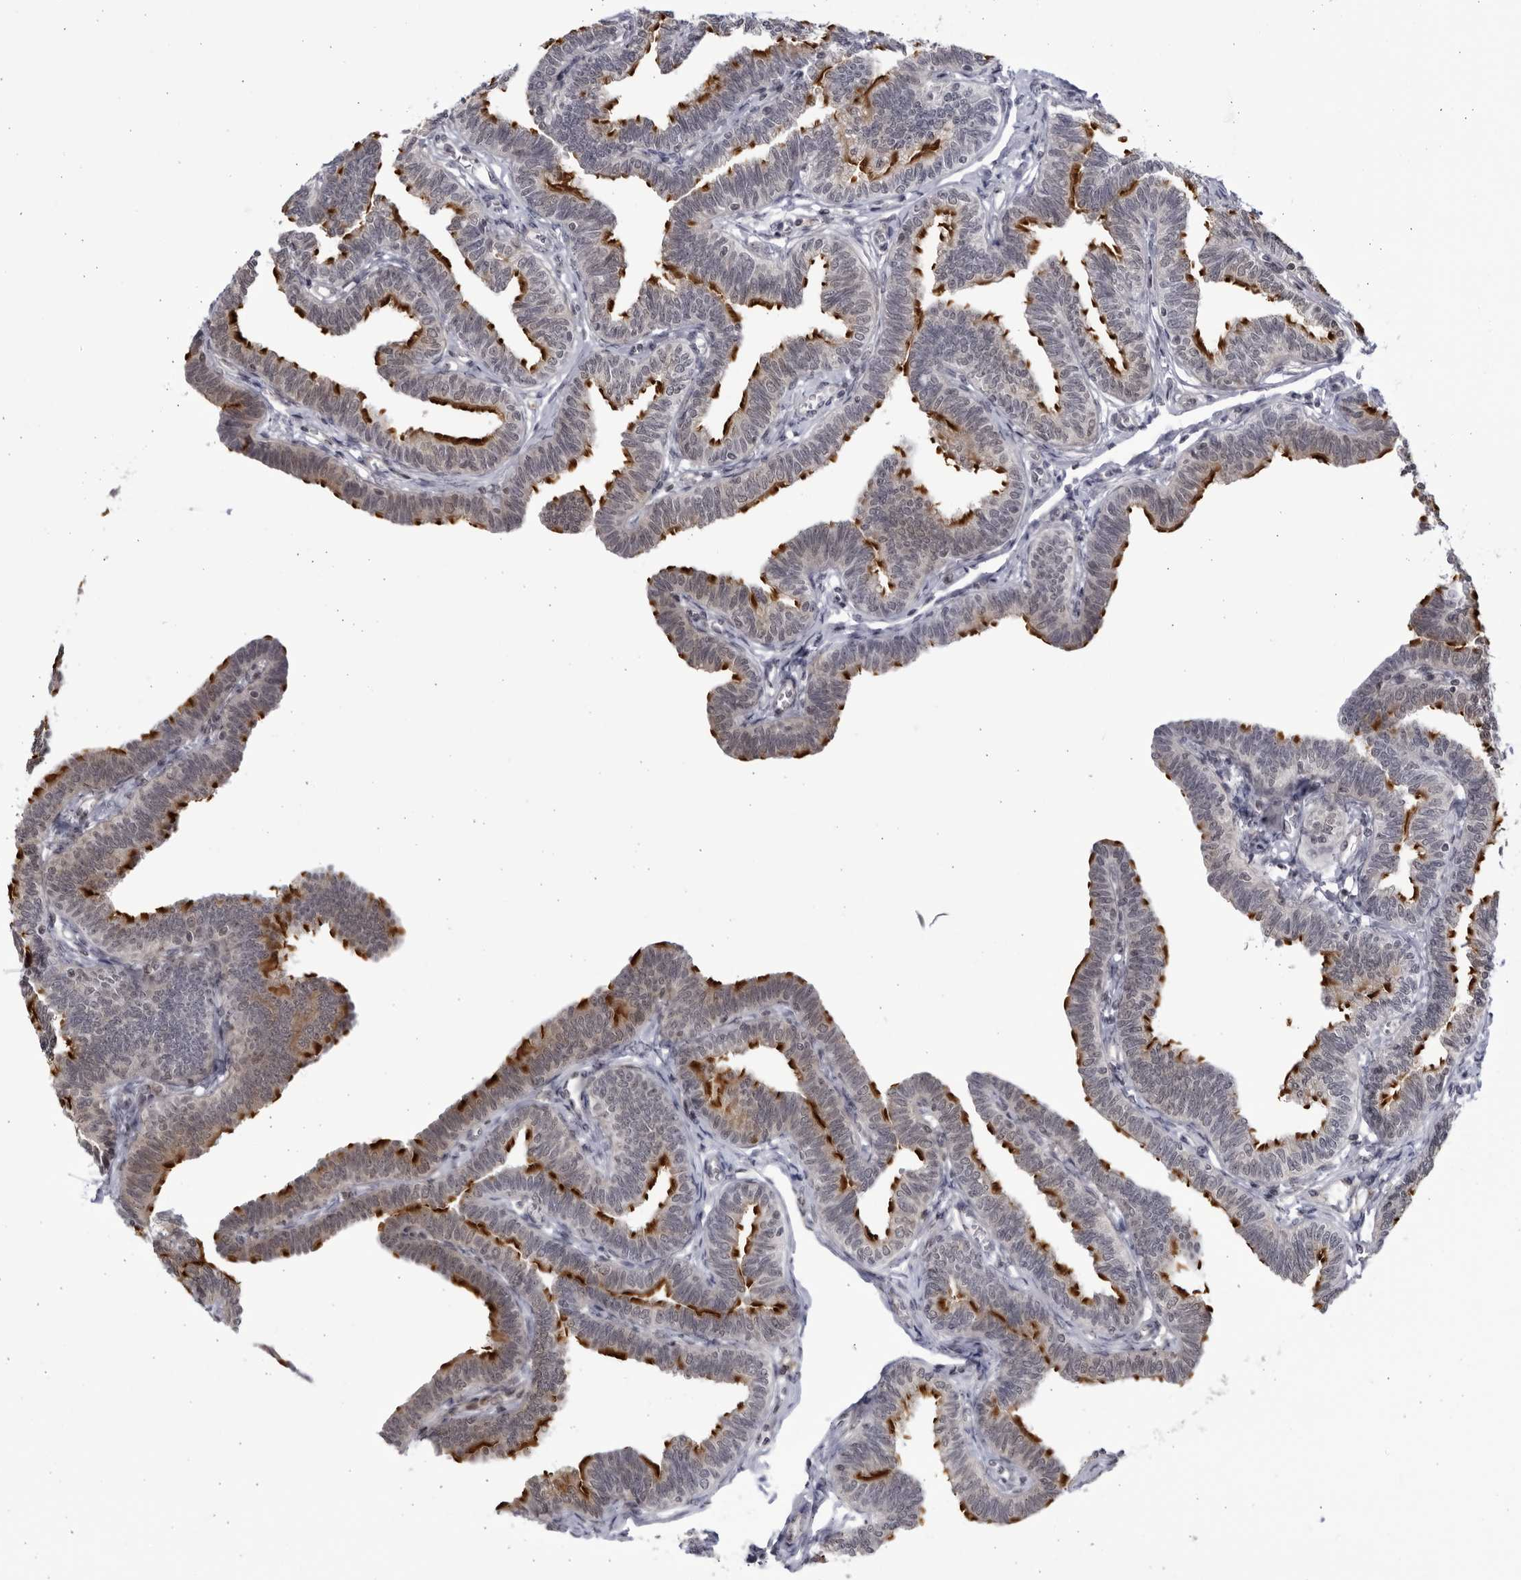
{"staining": {"intensity": "strong", "quantity": "25%-75%", "location": "cytoplasmic/membranous"}, "tissue": "fallopian tube", "cell_type": "Glandular cells", "image_type": "normal", "snomed": [{"axis": "morphology", "description": "Normal tissue, NOS"}, {"axis": "topography", "description": "Fallopian tube"}, {"axis": "topography", "description": "Ovary"}], "caption": "A high amount of strong cytoplasmic/membranous expression is seen in about 25%-75% of glandular cells in normal fallopian tube.", "gene": "CNBD1", "patient": {"sex": "female", "age": 23}}